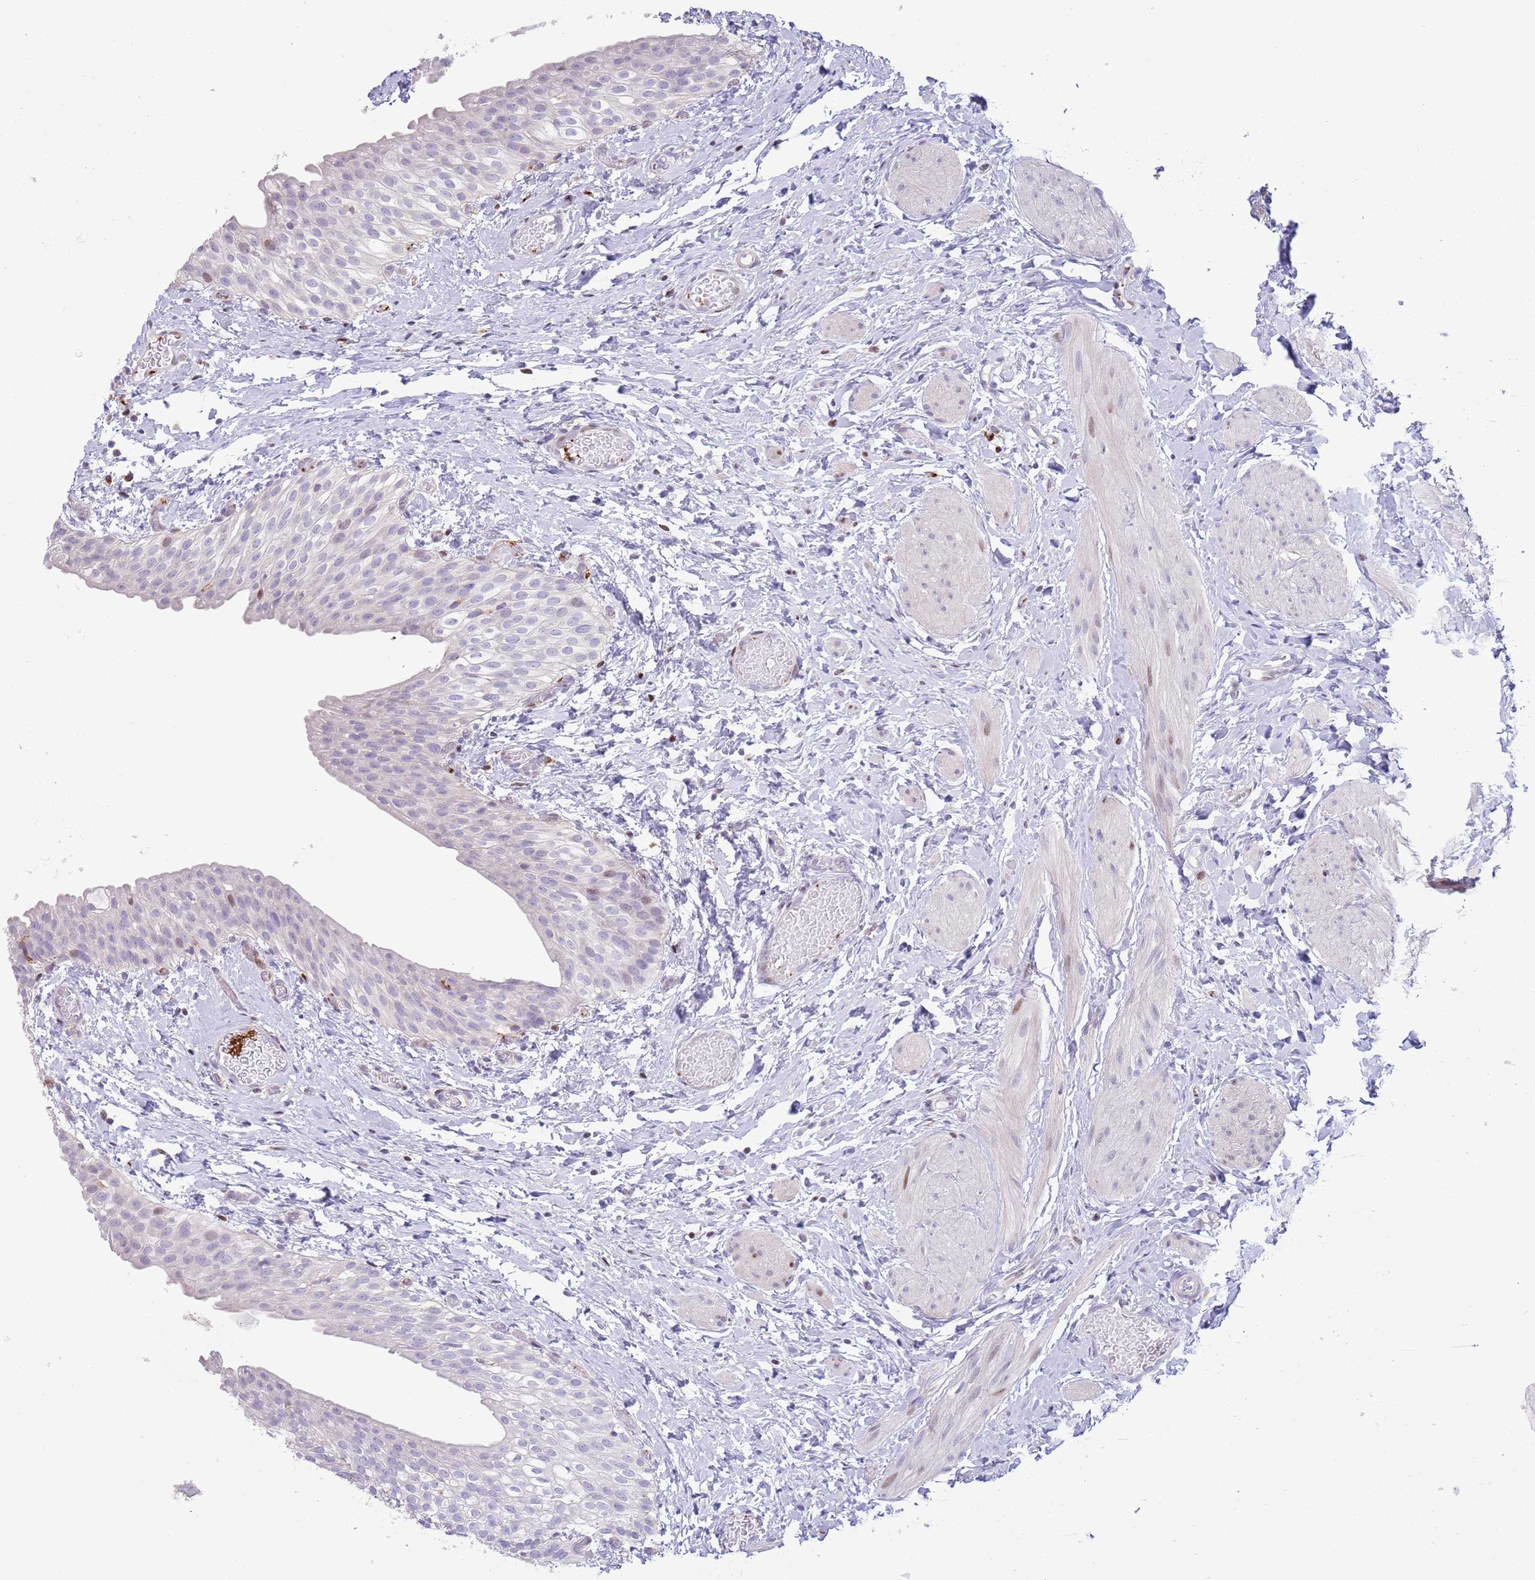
{"staining": {"intensity": "negative", "quantity": "none", "location": "none"}, "tissue": "urinary bladder", "cell_type": "Urothelial cells", "image_type": "normal", "snomed": [{"axis": "morphology", "description": "Normal tissue, NOS"}, {"axis": "topography", "description": "Urinary bladder"}], "caption": "IHC image of benign human urinary bladder stained for a protein (brown), which exhibits no positivity in urothelial cells.", "gene": "ANO8", "patient": {"sex": "male", "age": 1}}